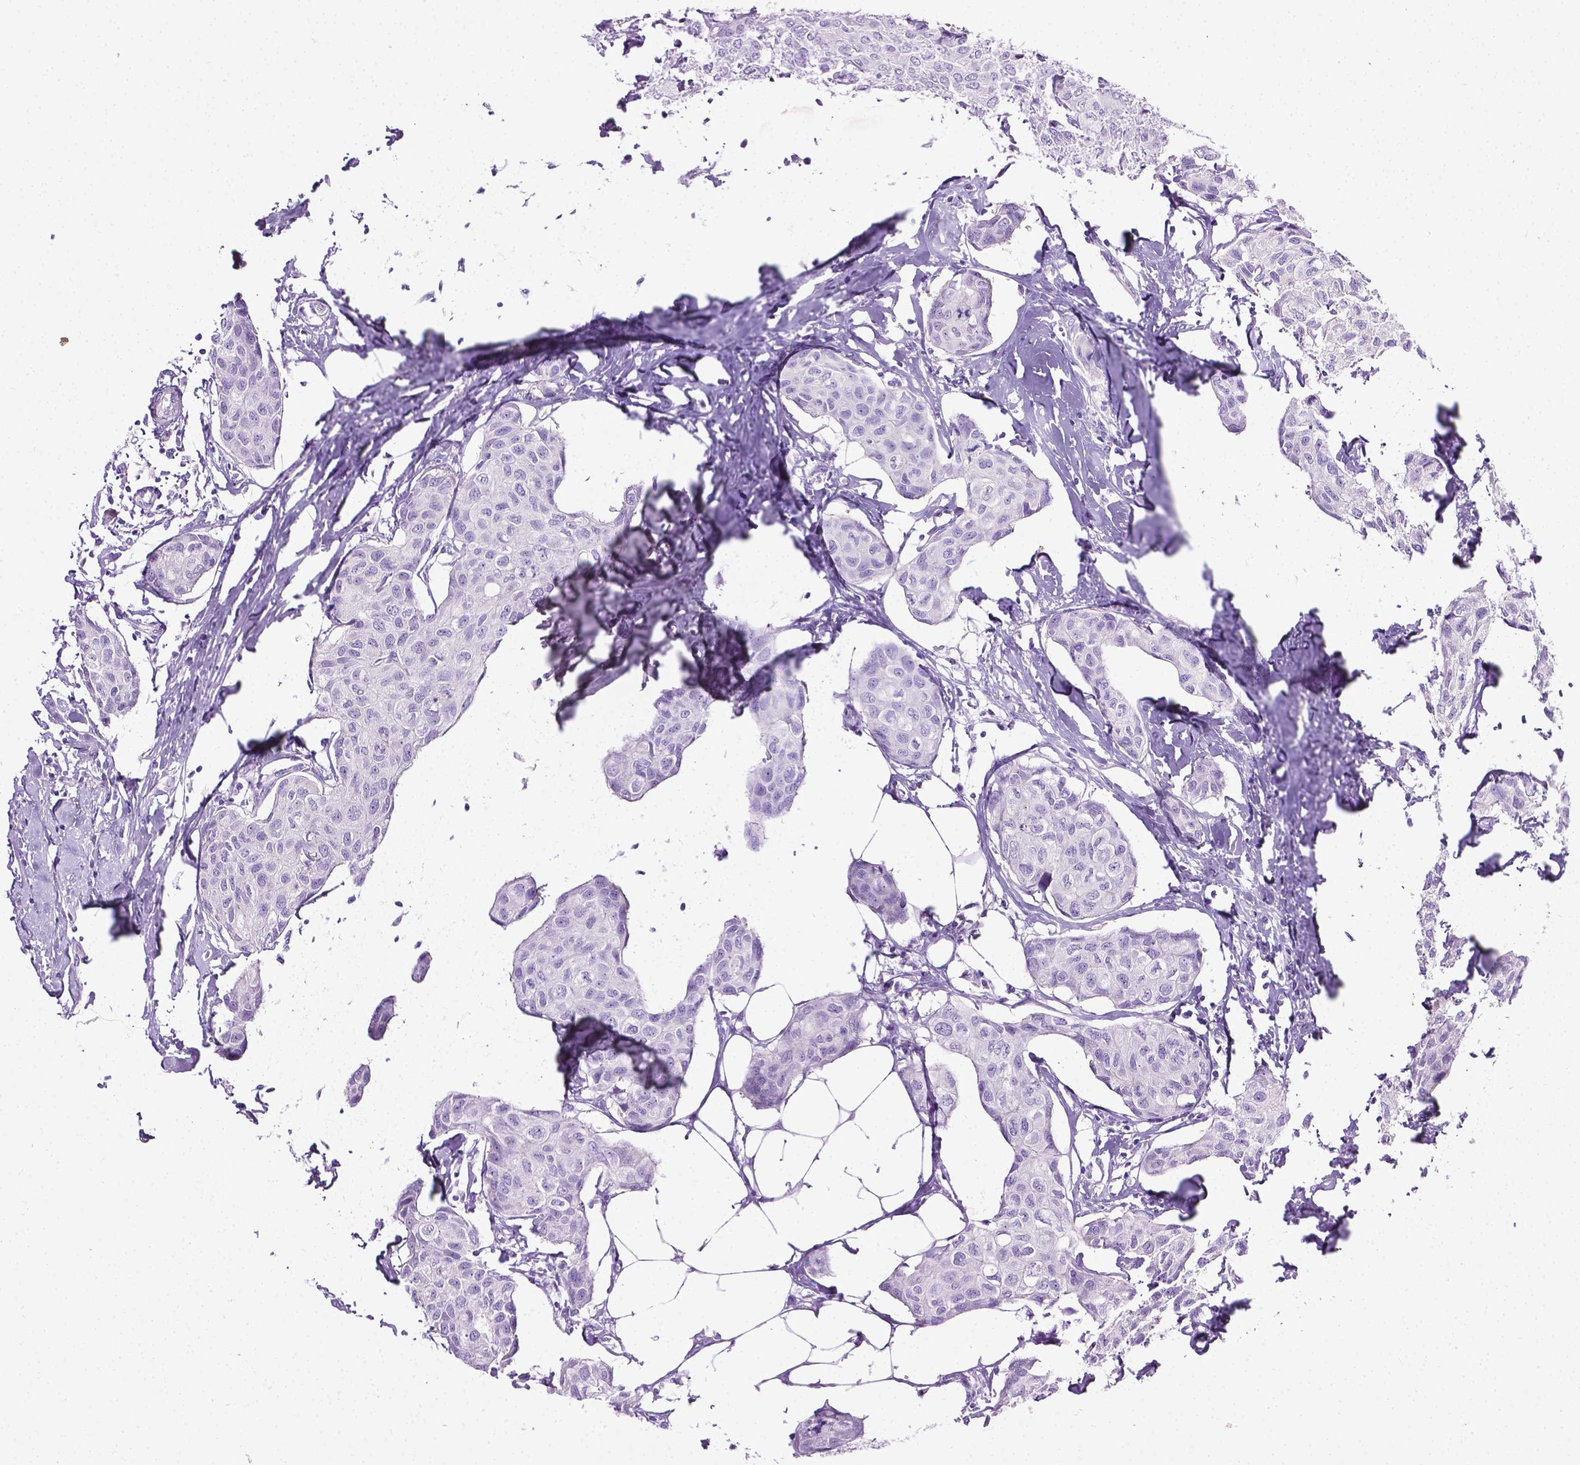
{"staining": {"intensity": "negative", "quantity": "none", "location": "none"}, "tissue": "breast cancer", "cell_type": "Tumor cells", "image_type": "cancer", "snomed": [{"axis": "morphology", "description": "Duct carcinoma"}, {"axis": "topography", "description": "Breast"}], "caption": "Tumor cells show no significant protein staining in breast intraductal carcinoma.", "gene": "LELP1", "patient": {"sex": "female", "age": 80}}